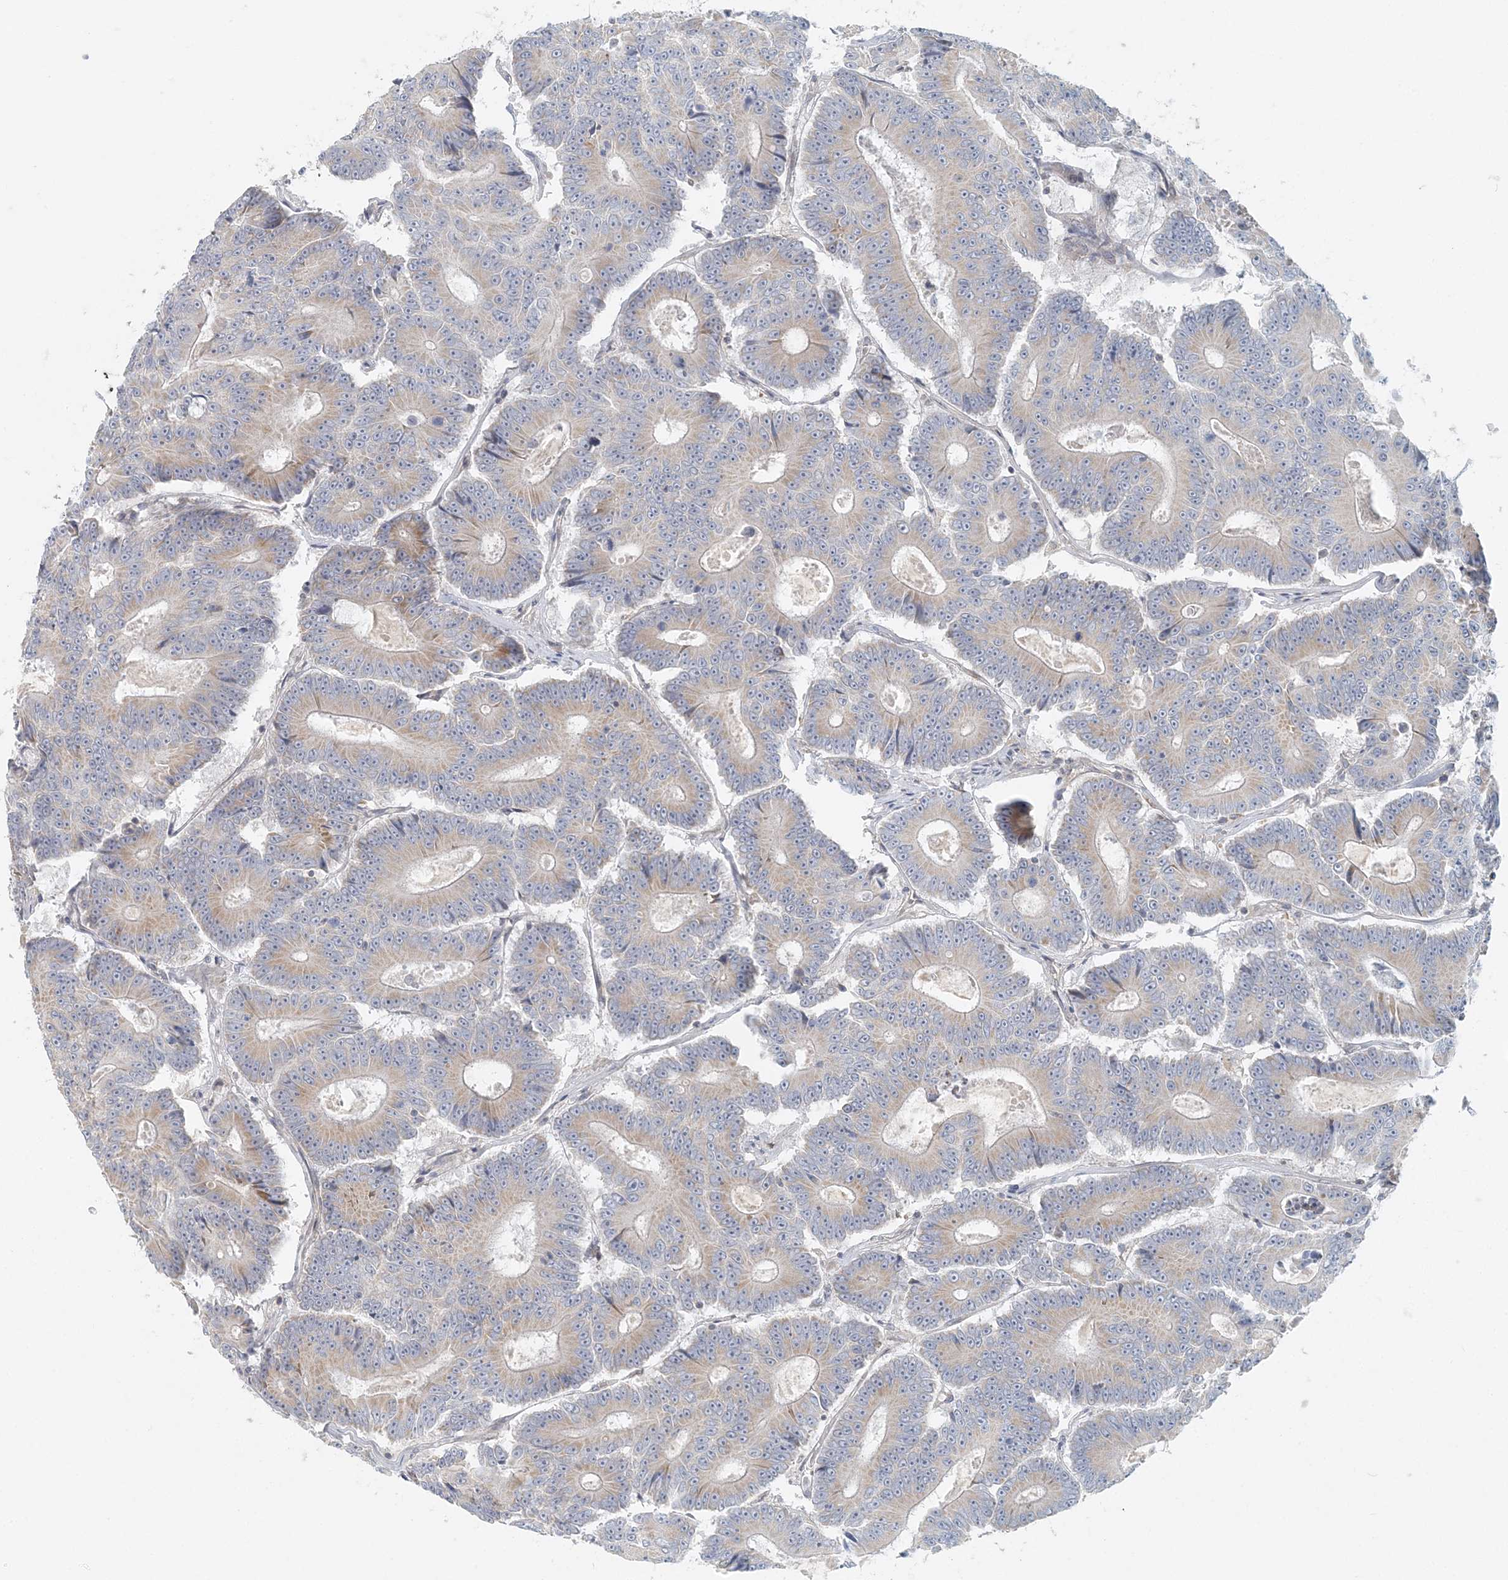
{"staining": {"intensity": "weak", "quantity": "<25%", "location": "cytoplasmic/membranous"}, "tissue": "colorectal cancer", "cell_type": "Tumor cells", "image_type": "cancer", "snomed": [{"axis": "morphology", "description": "Adenocarcinoma, NOS"}, {"axis": "topography", "description": "Colon"}], "caption": "Image shows no significant protein positivity in tumor cells of colorectal cancer (adenocarcinoma).", "gene": "NAA11", "patient": {"sex": "male", "age": 83}}